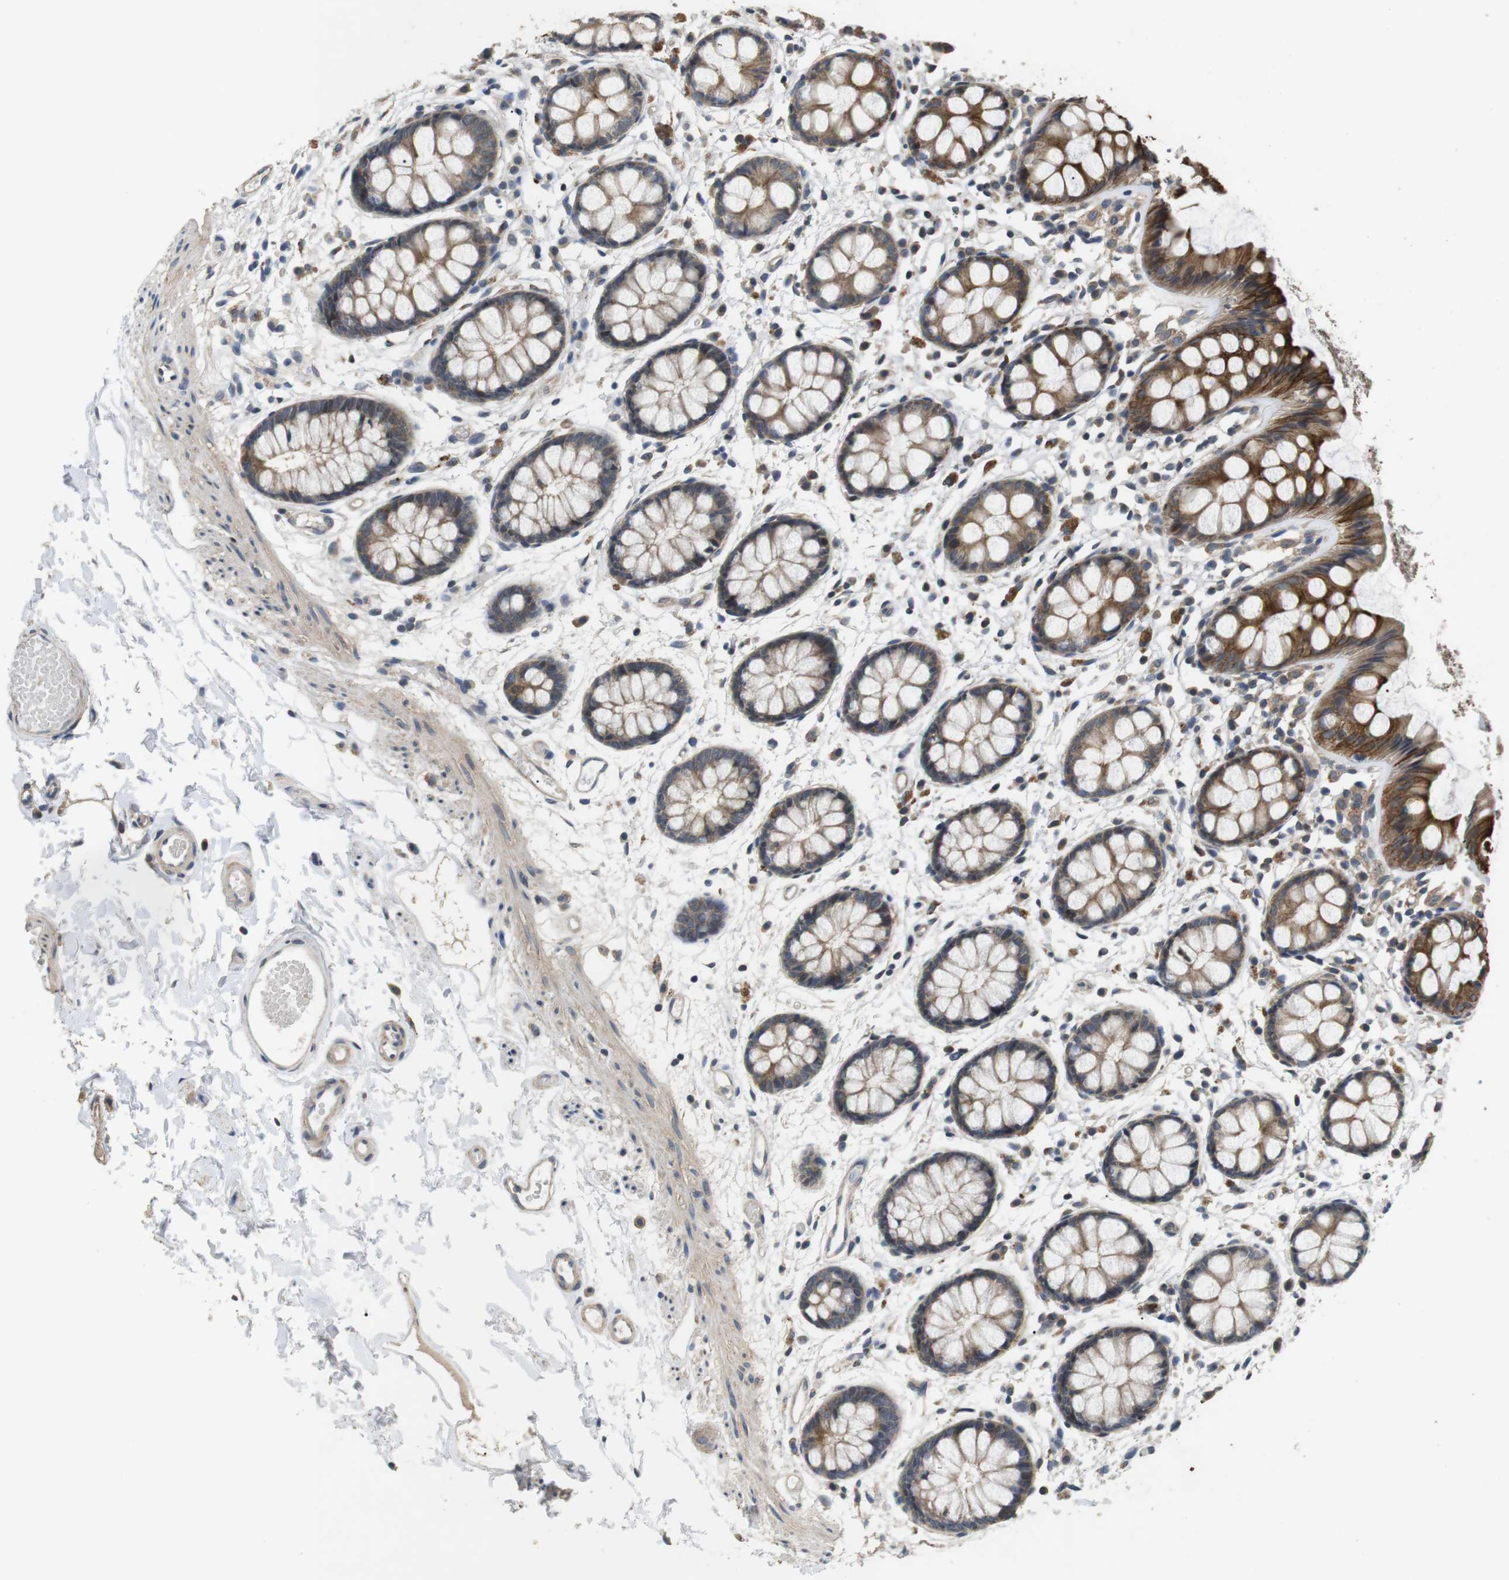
{"staining": {"intensity": "moderate", "quantity": ">75%", "location": "cytoplasmic/membranous"}, "tissue": "rectum", "cell_type": "Glandular cells", "image_type": "normal", "snomed": [{"axis": "morphology", "description": "Normal tissue, NOS"}, {"axis": "topography", "description": "Rectum"}], "caption": "High-magnification brightfield microscopy of unremarkable rectum stained with DAB (brown) and counterstained with hematoxylin (blue). glandular cells exhibit moderate cytoplasmic/membranous staining is identified in about>75% of cells.", "gene": "ADGRL3", "patient": {"sex": "female", "age": 66}}